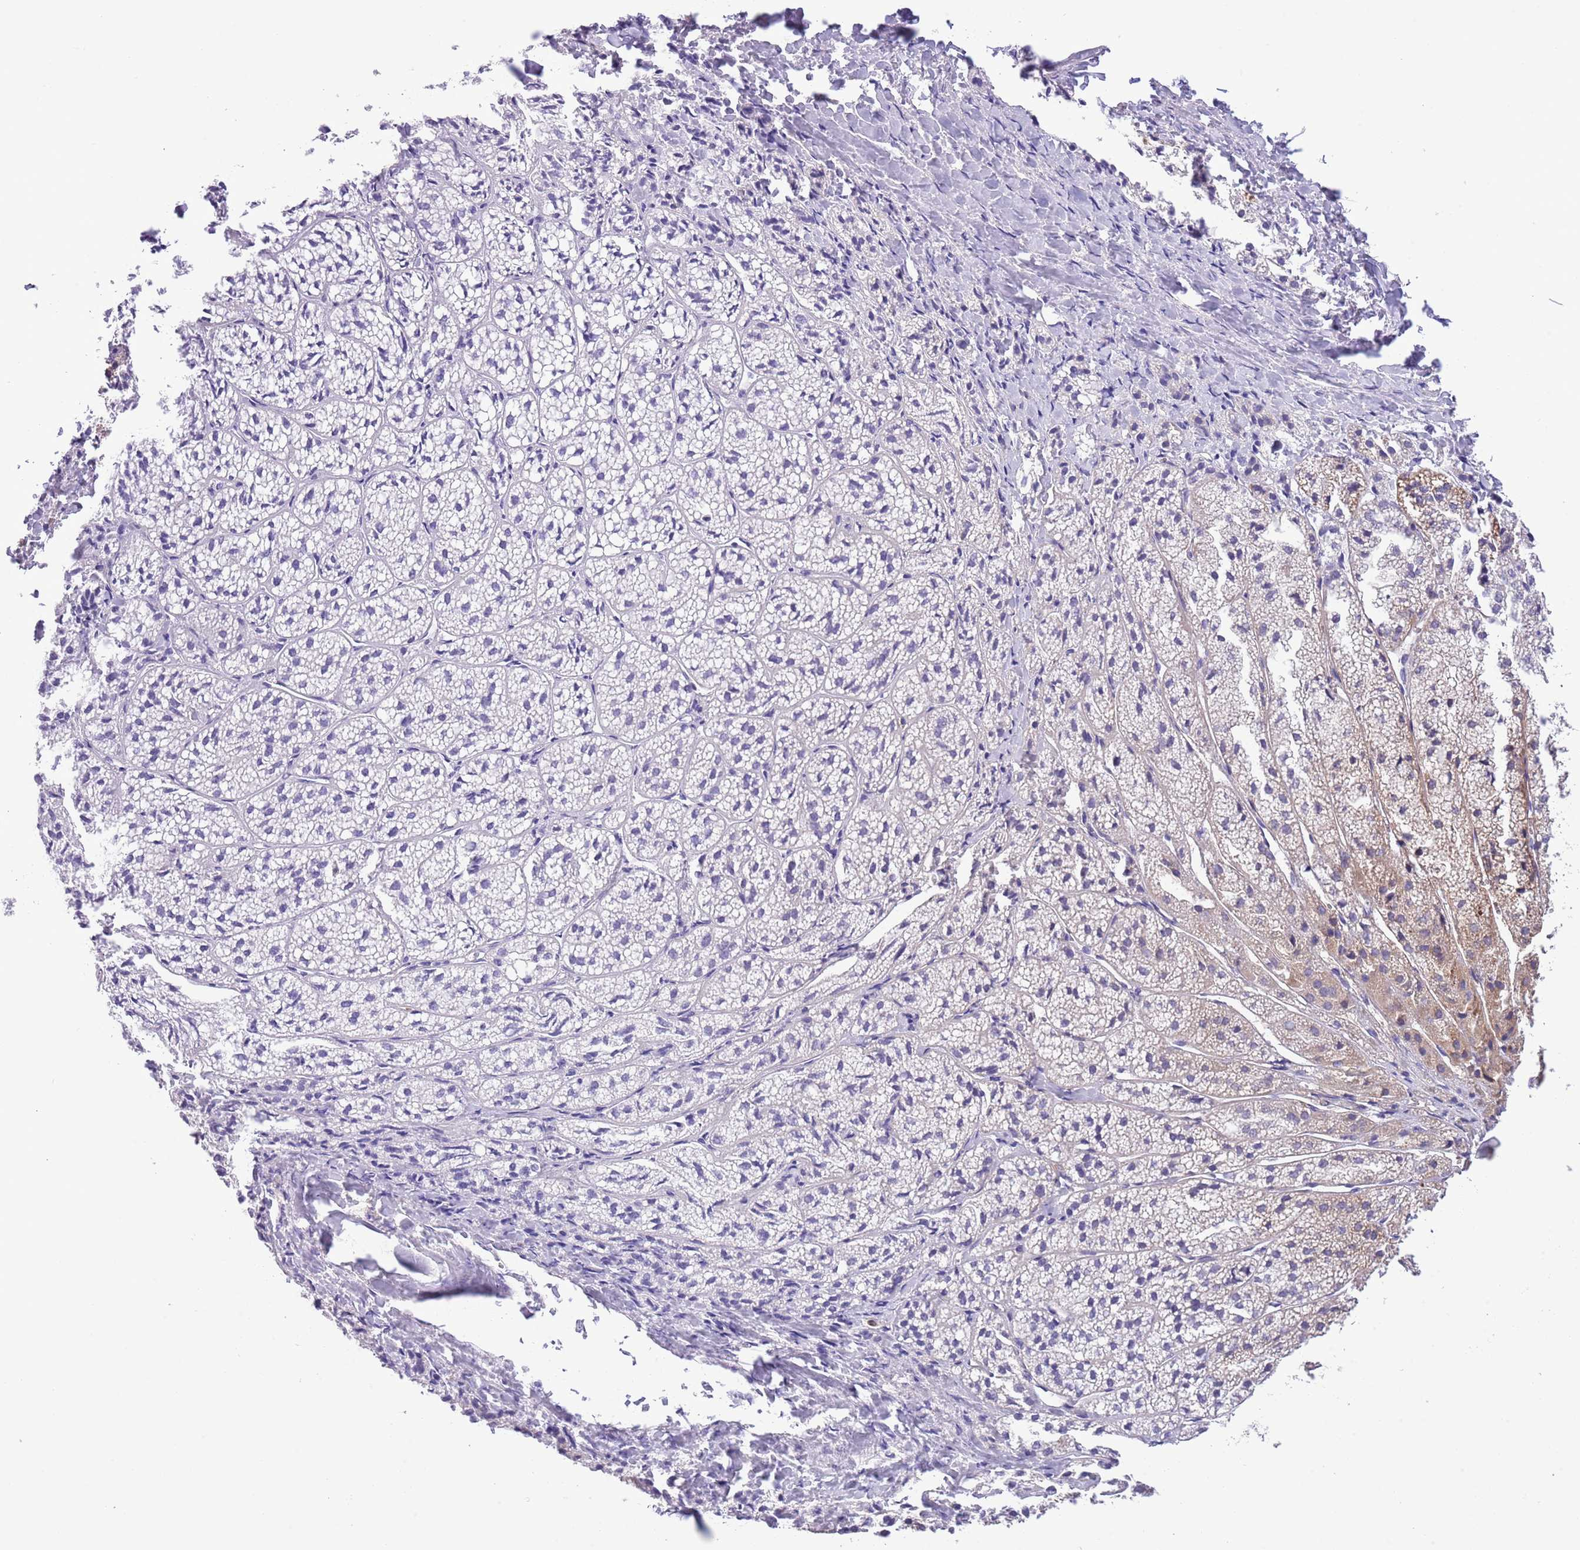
{"staining": {"intensity": "weak", "quantity": "<25%", "location": "cytoplasmic/membranous"}, "tissue": "adrenal gland", "cell_type": "Glandular cells", "image_type": "normal", "snomed": [{"axis": "morphology", "description": "Normal tissue, NOS"}, {"axis": "topography", "description": "Adrenal gland"}], "caption": "Immunohistochemistry photomicrograph of unremarkable adrenal gland: human adrenal gland stained with DAB demonstrates no significant protein positivity in glandular cells.", "gene": "OR6M1", "patient": {"sex": "female", "age": 44}}